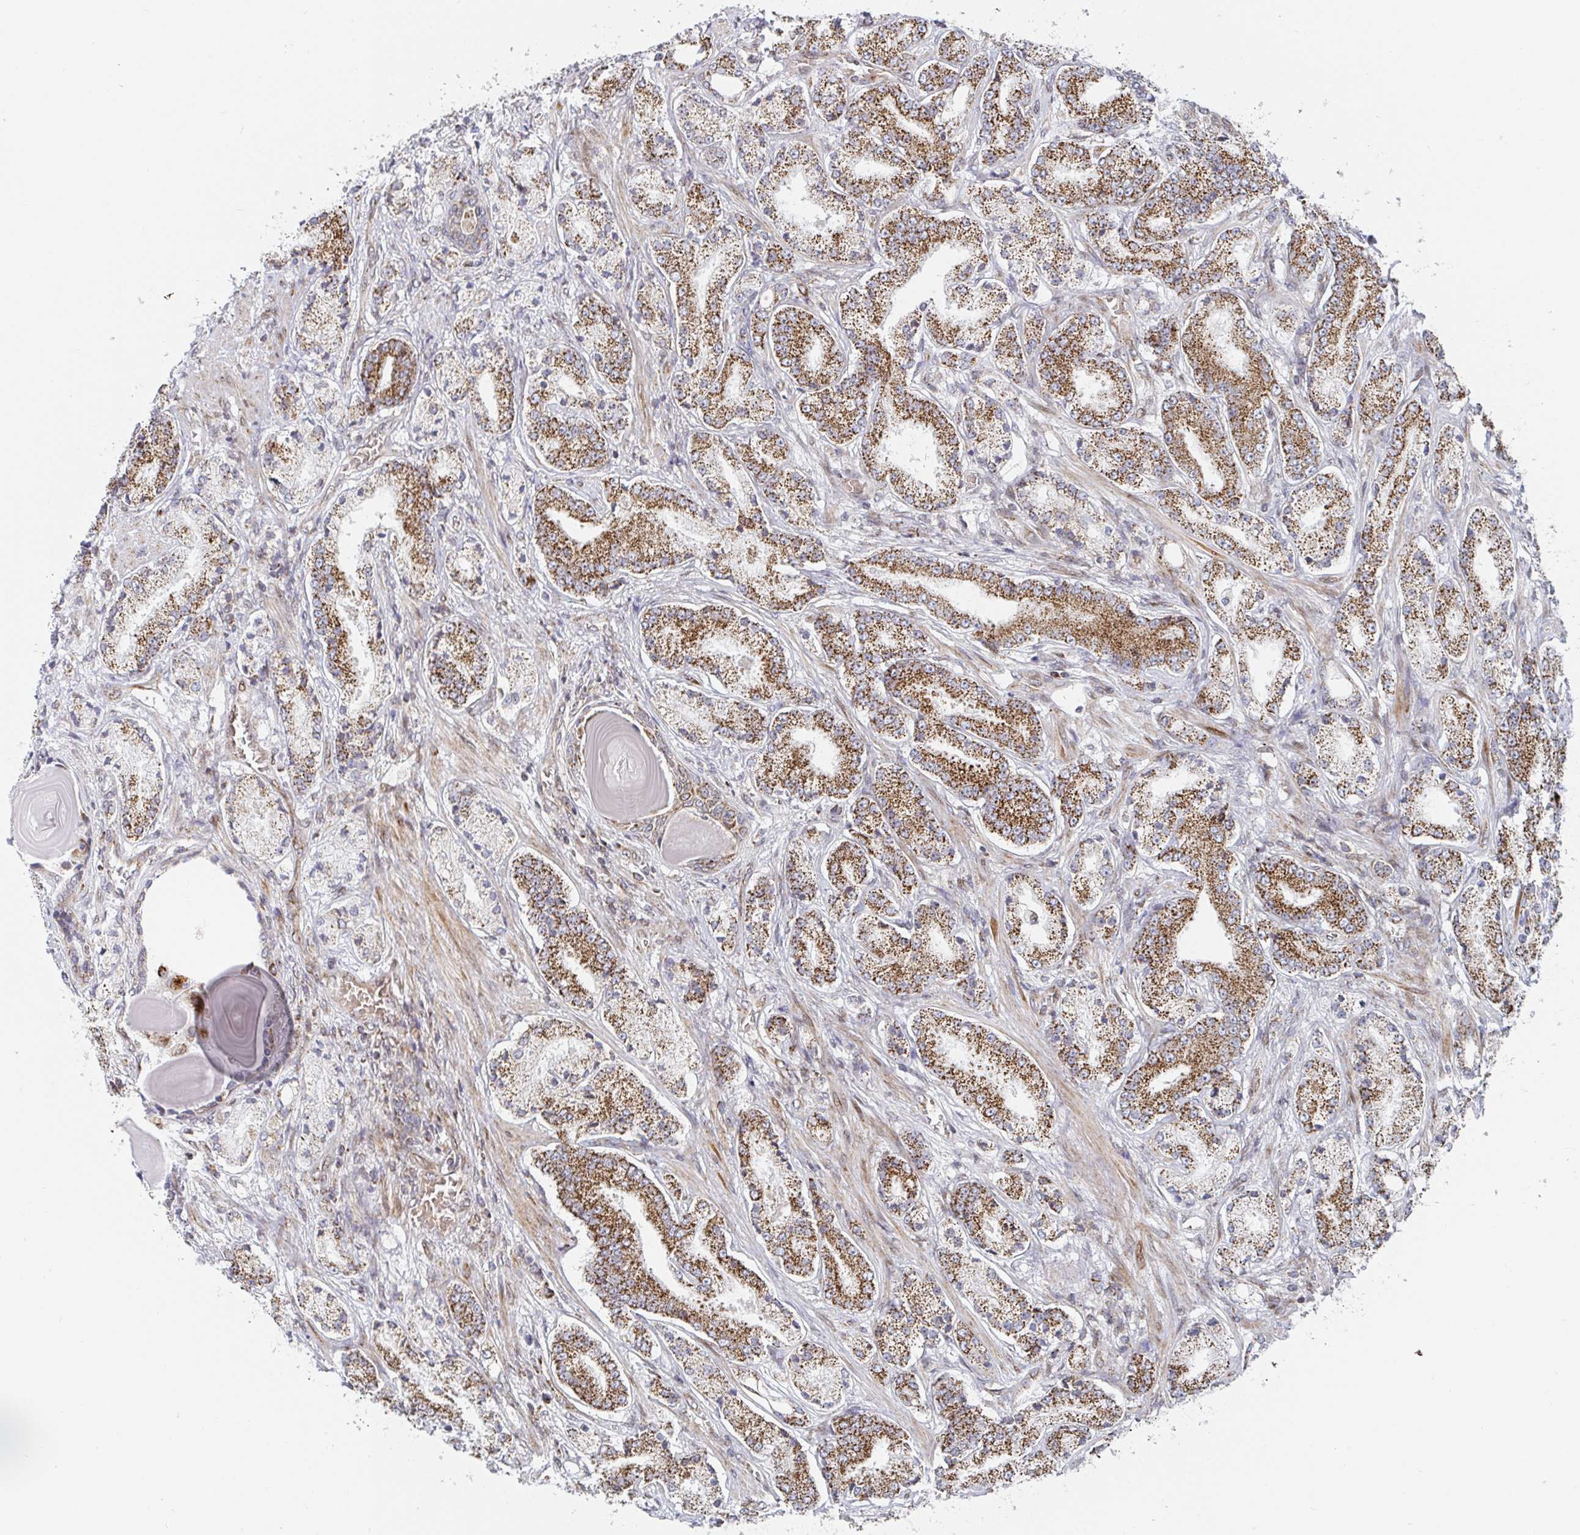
{"staining": {"intensity": "moderate", "quantity": ">75%", "location": "cytoplasmic/membranous"}, "tissue": "prostate cancer", "cell_type": "Tumor cells", "image_type": "cancer", "snomed": [{"axis": "morphology", "description": "Adenocarcinoma, High grade"}, {"axis": "topography", "description": "Prostate and seminal vesicle, NOS"}], "caption": "Prostate cancer (adenocarcinoma (high-grade)) was stained to show a protein in brown. There is medium levels of moderate cytoplasmic/membranous positivity in about >75% of tumor cells.", "gene": "STARD8", "patient": {"sex": "male", "age": 61}}